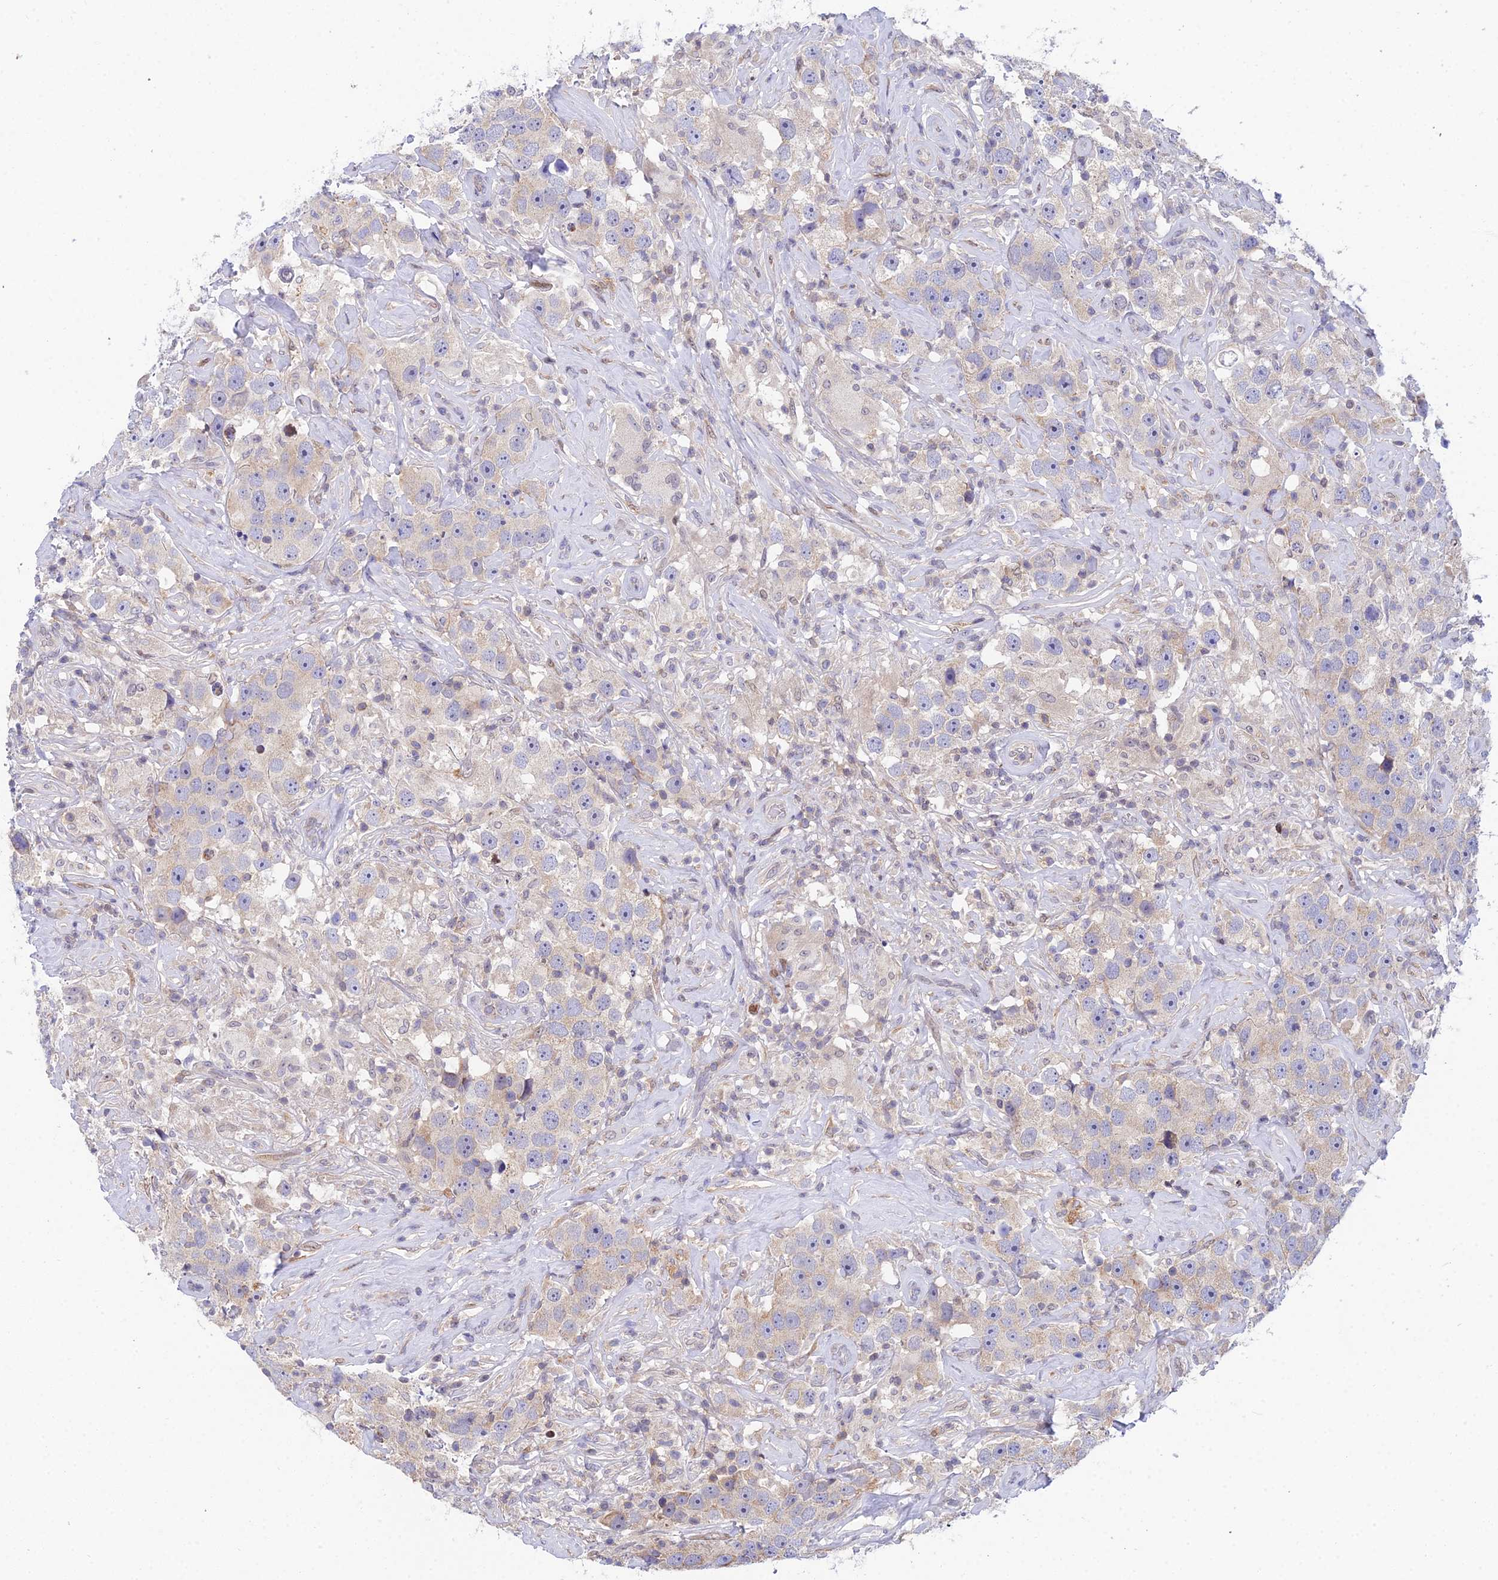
{"staining": {"intensity": "negative", "quantity": "none", "location": "none"}, "tissue": "testis cancer", "cell_type": "Tumor cells", "image_type": "cancer", "snomed": [{"axis": "morphology", "description": "Seminoma, NOS"}, {"axis": "topography", "description": "Testis"}], "caption": "Immunohistochemistry image of human testis cancer (seminoma) stained for a protein (brown), which exhibits no staining in tumor cells.", "gene": "ELOA2", "patient": {"sex": "male", "age": 49}}